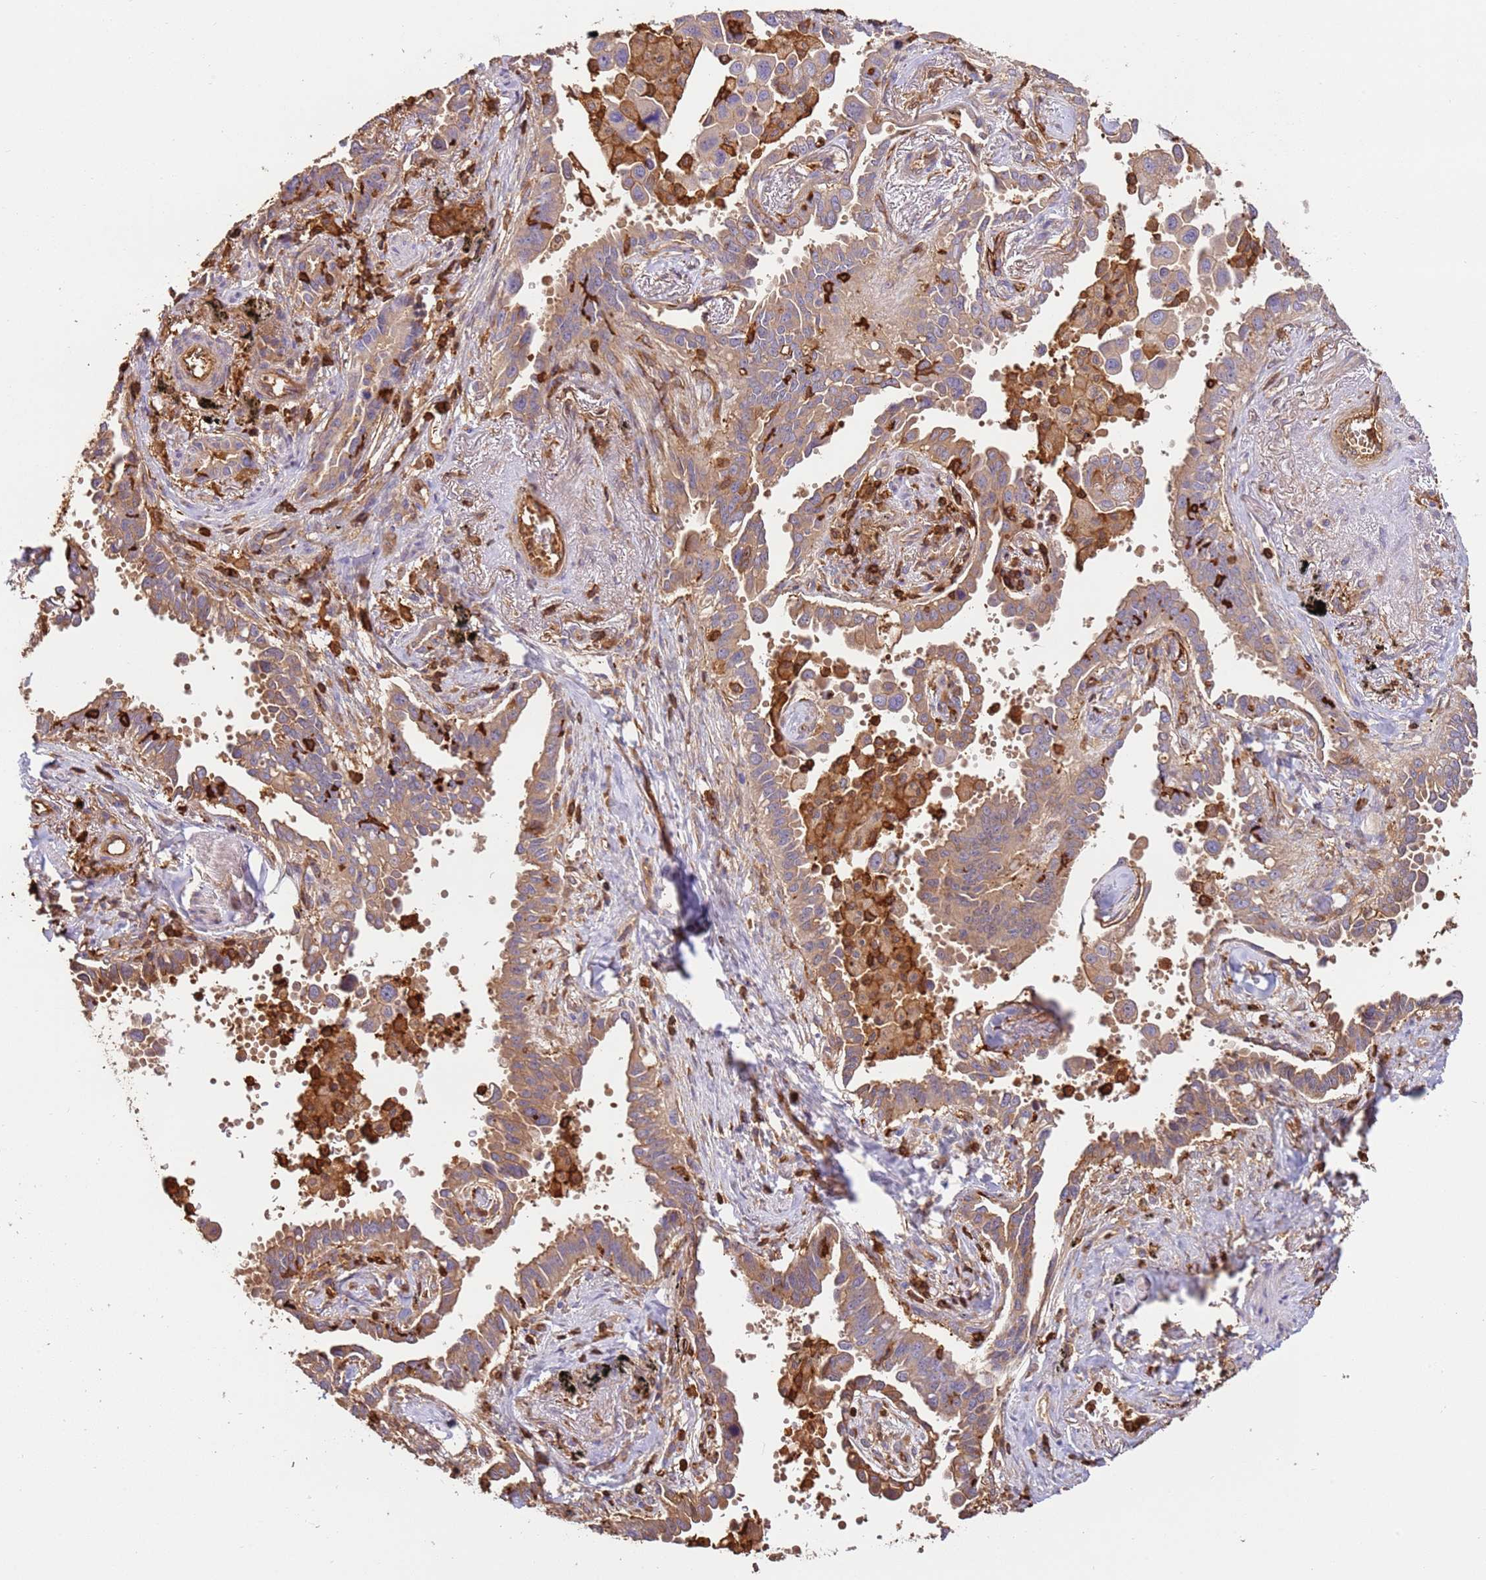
{"staining": {"intensity": "moderate", "quantity": ">75%", "location": "cytoplasmic/membranous"}, "tissue": "lung cancer", "cell_type": "Tumor cells", "image_type": "cancer", "snomed": [{"axis": "morphology", "description": "Adenocarcinoma, NOS"}, {"axis": "topography", "description": "Lung"}], "caption": "The immunohistochemical stain shows moderate cytoplasmic/membranous positivity in tumor cells of lung adenocarcinoma tissue. The protein is shown in brown color, while the nuclei are stained blue.", "gene": "OR6P1", "patient": {"sex": "male", "age": 67}}